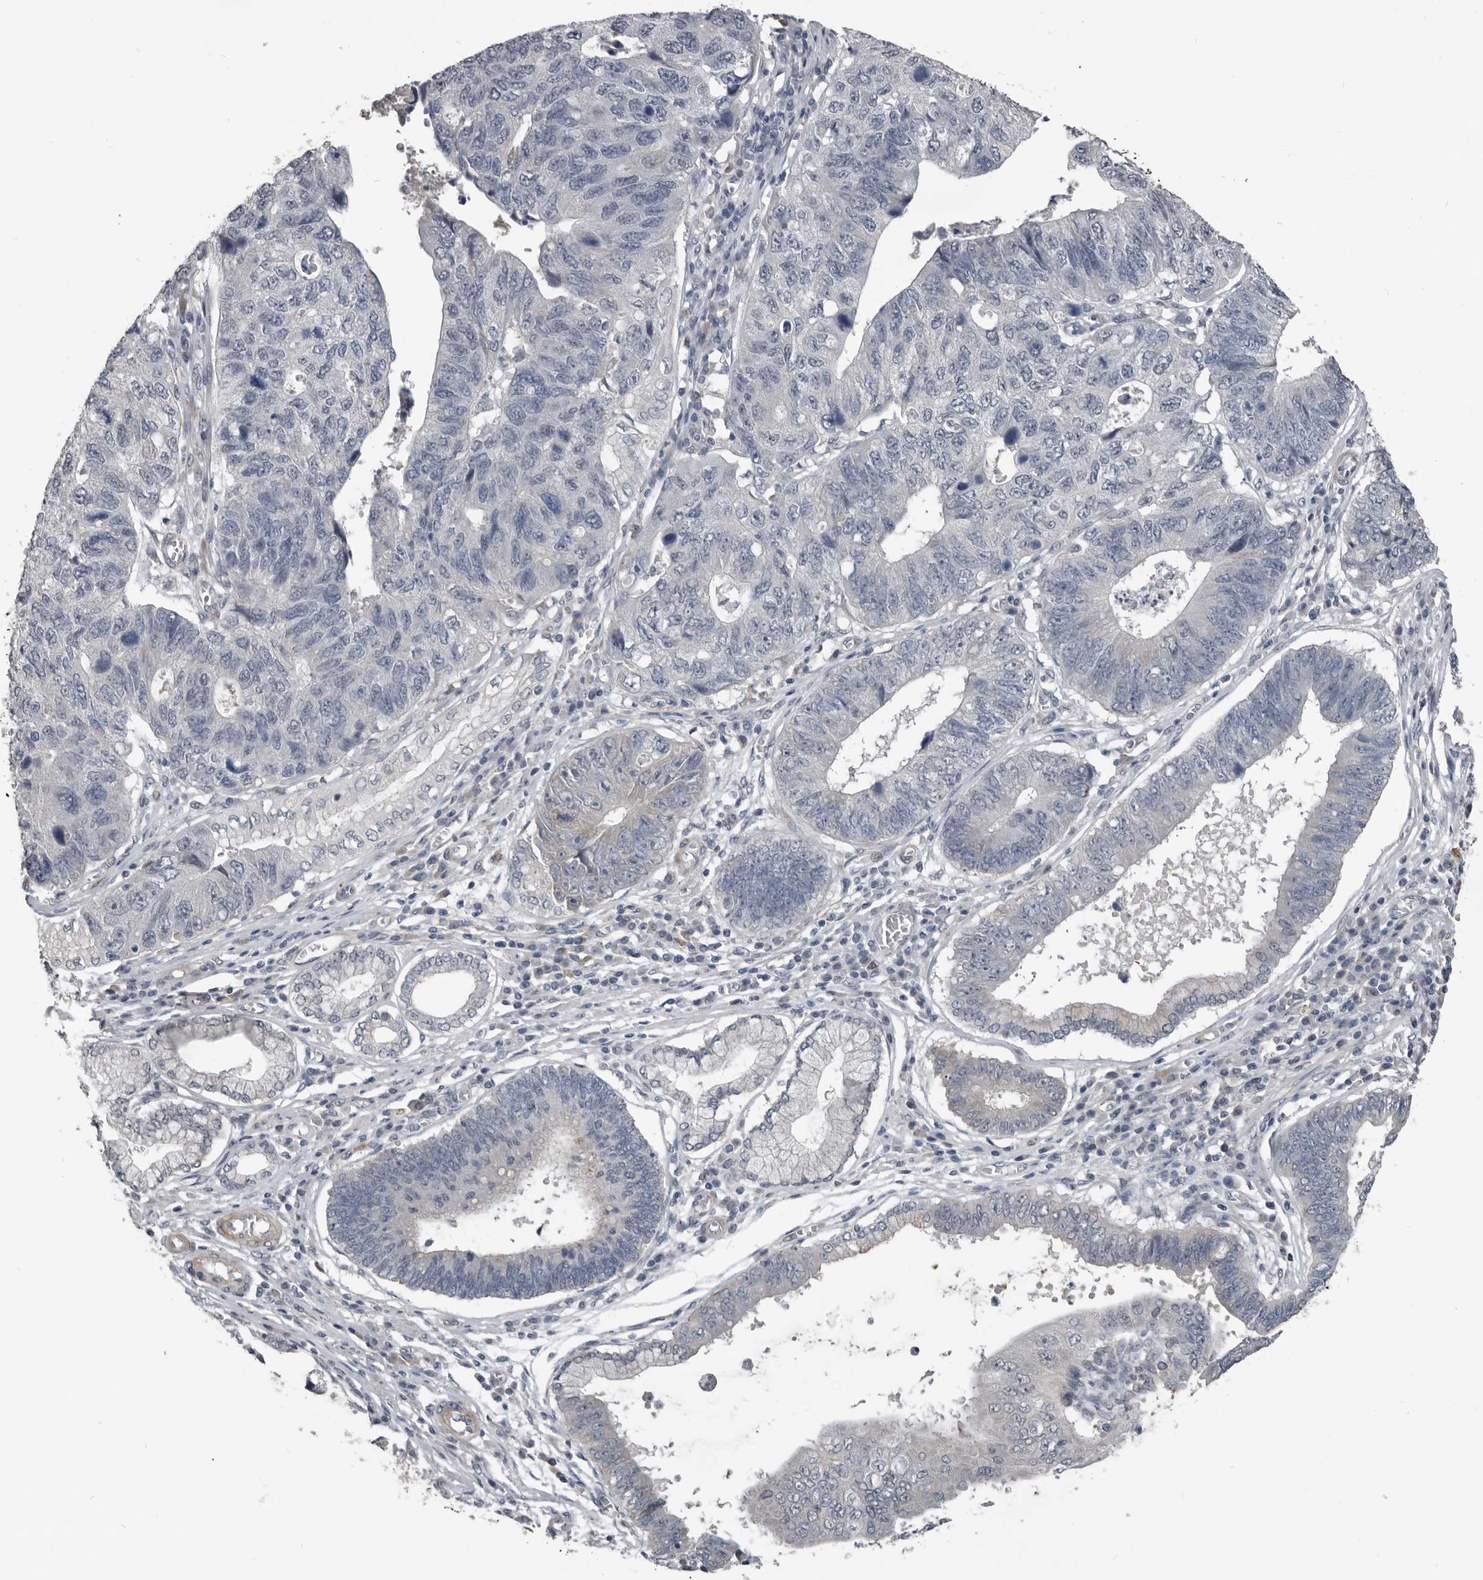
{"staining": {"intensity": "moderate", "quantity": "<25%", "location": "cytoplasmic/membranous"}, "tissue": "stomach cancer", "cell_type": "Tumor cells", "image_type": "cancer", "snomed": [{"axis": "morphology", "description": "Adenocarcinoma, NOS"}, {"axis": "topography", "description": "Stomach"}], "caption": "Tumor cells reveal low levels of moderate cytoplasmic/membranous staining in about <25% of cells in stomach cancer.", "gene": "C1orf216", "patient": {"sex": "male", "age": 59}}